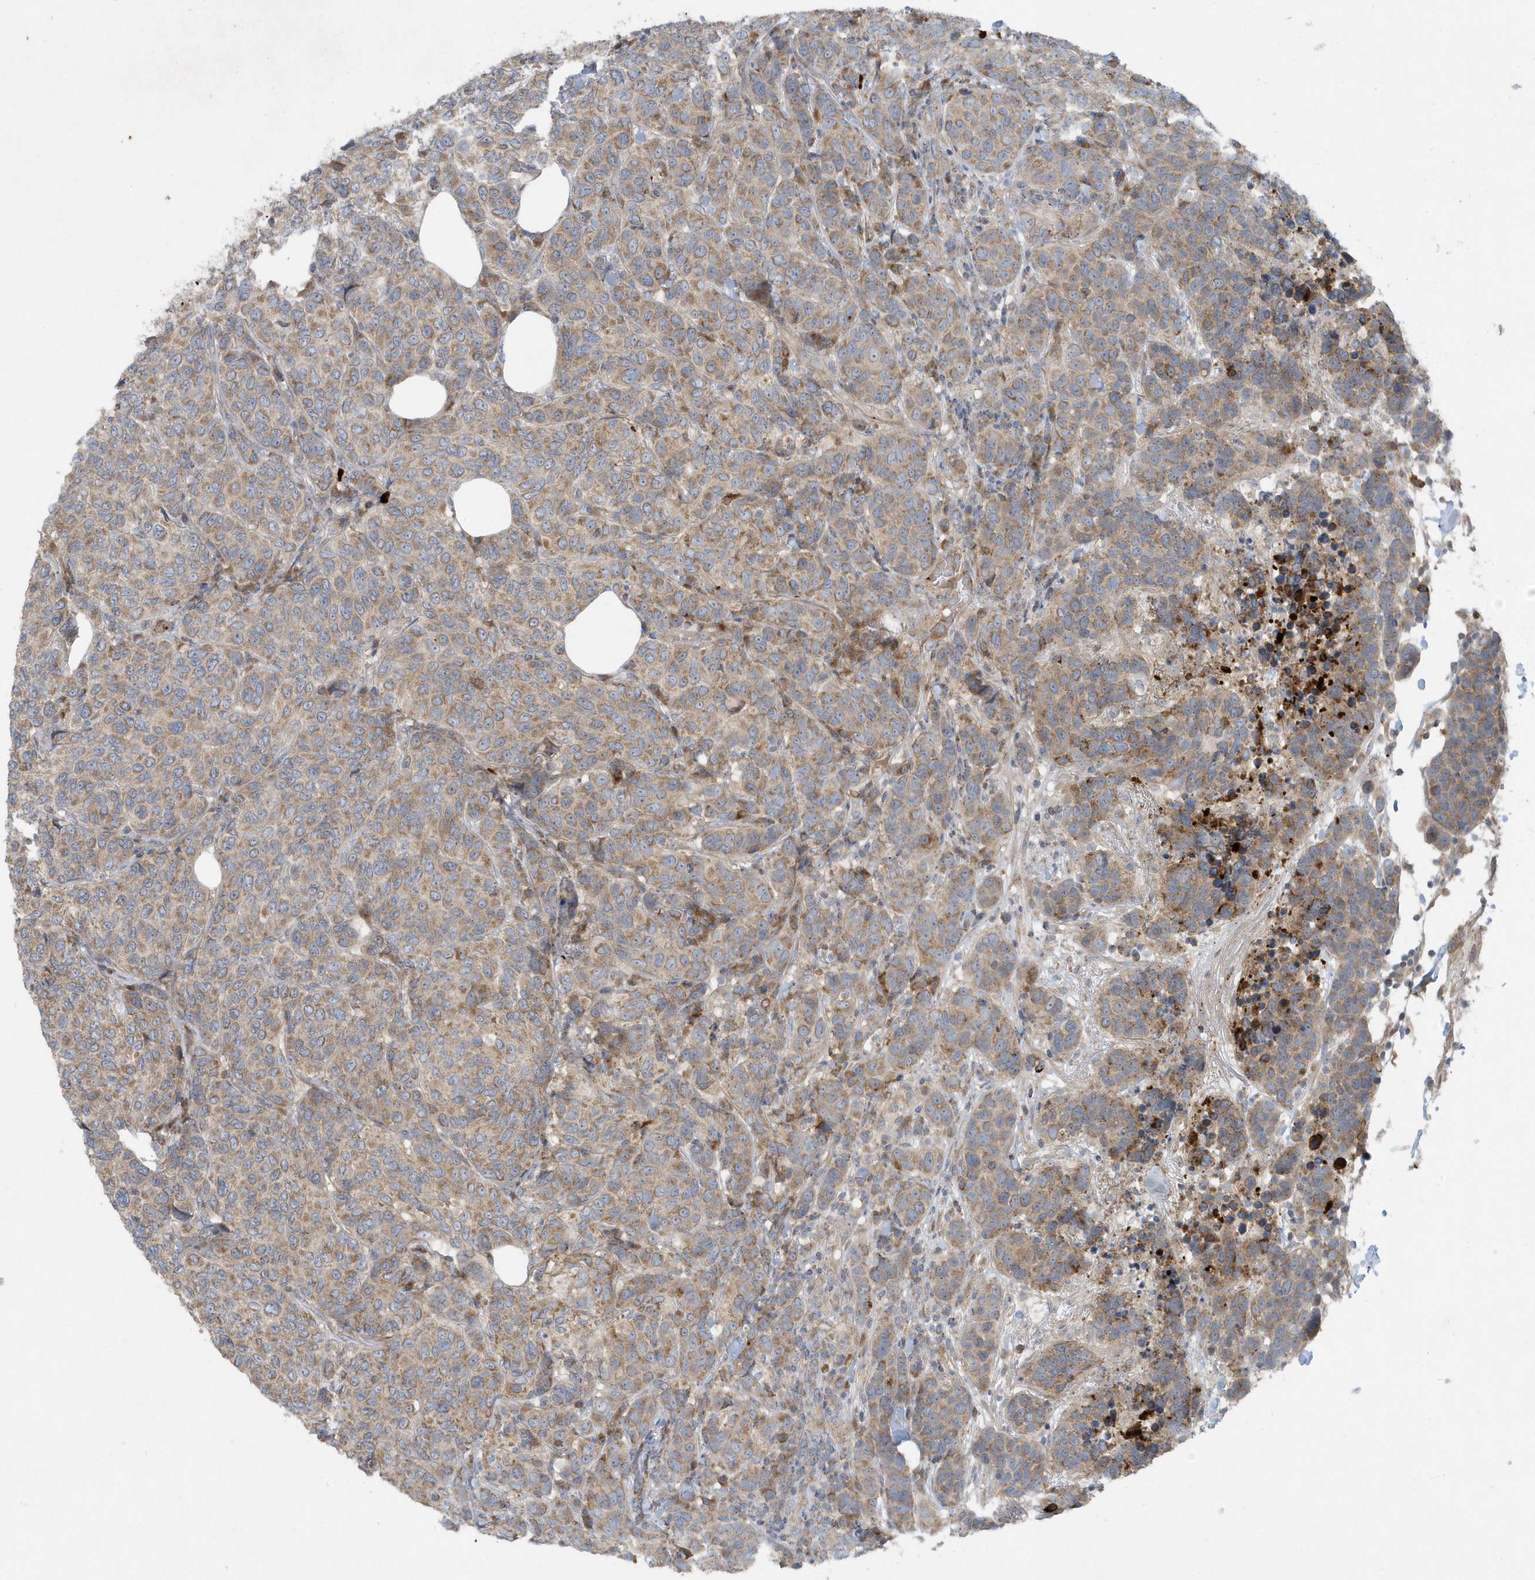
{"staining": {"intensity": "moderate", "quantity": ">75%", "location": "cytoplasmic/membranous"}, "tissue": "breast cancer", "cell_type": "Tumor cells", "image_type": "cancer", "snomed": [{"axis": "morphology", "description": "Duct carcinoma"}, {"axis": "topography", "description": "Breast"}], "caption": "There is medium levels of moderate cytoplasmic/membranous positivity in tumor cells of breast cancer, as demonstrated by immunohistochemical staining (brown color).", "gene": "SLC38A2", "patient": {"sex": "female", "age": 55}}